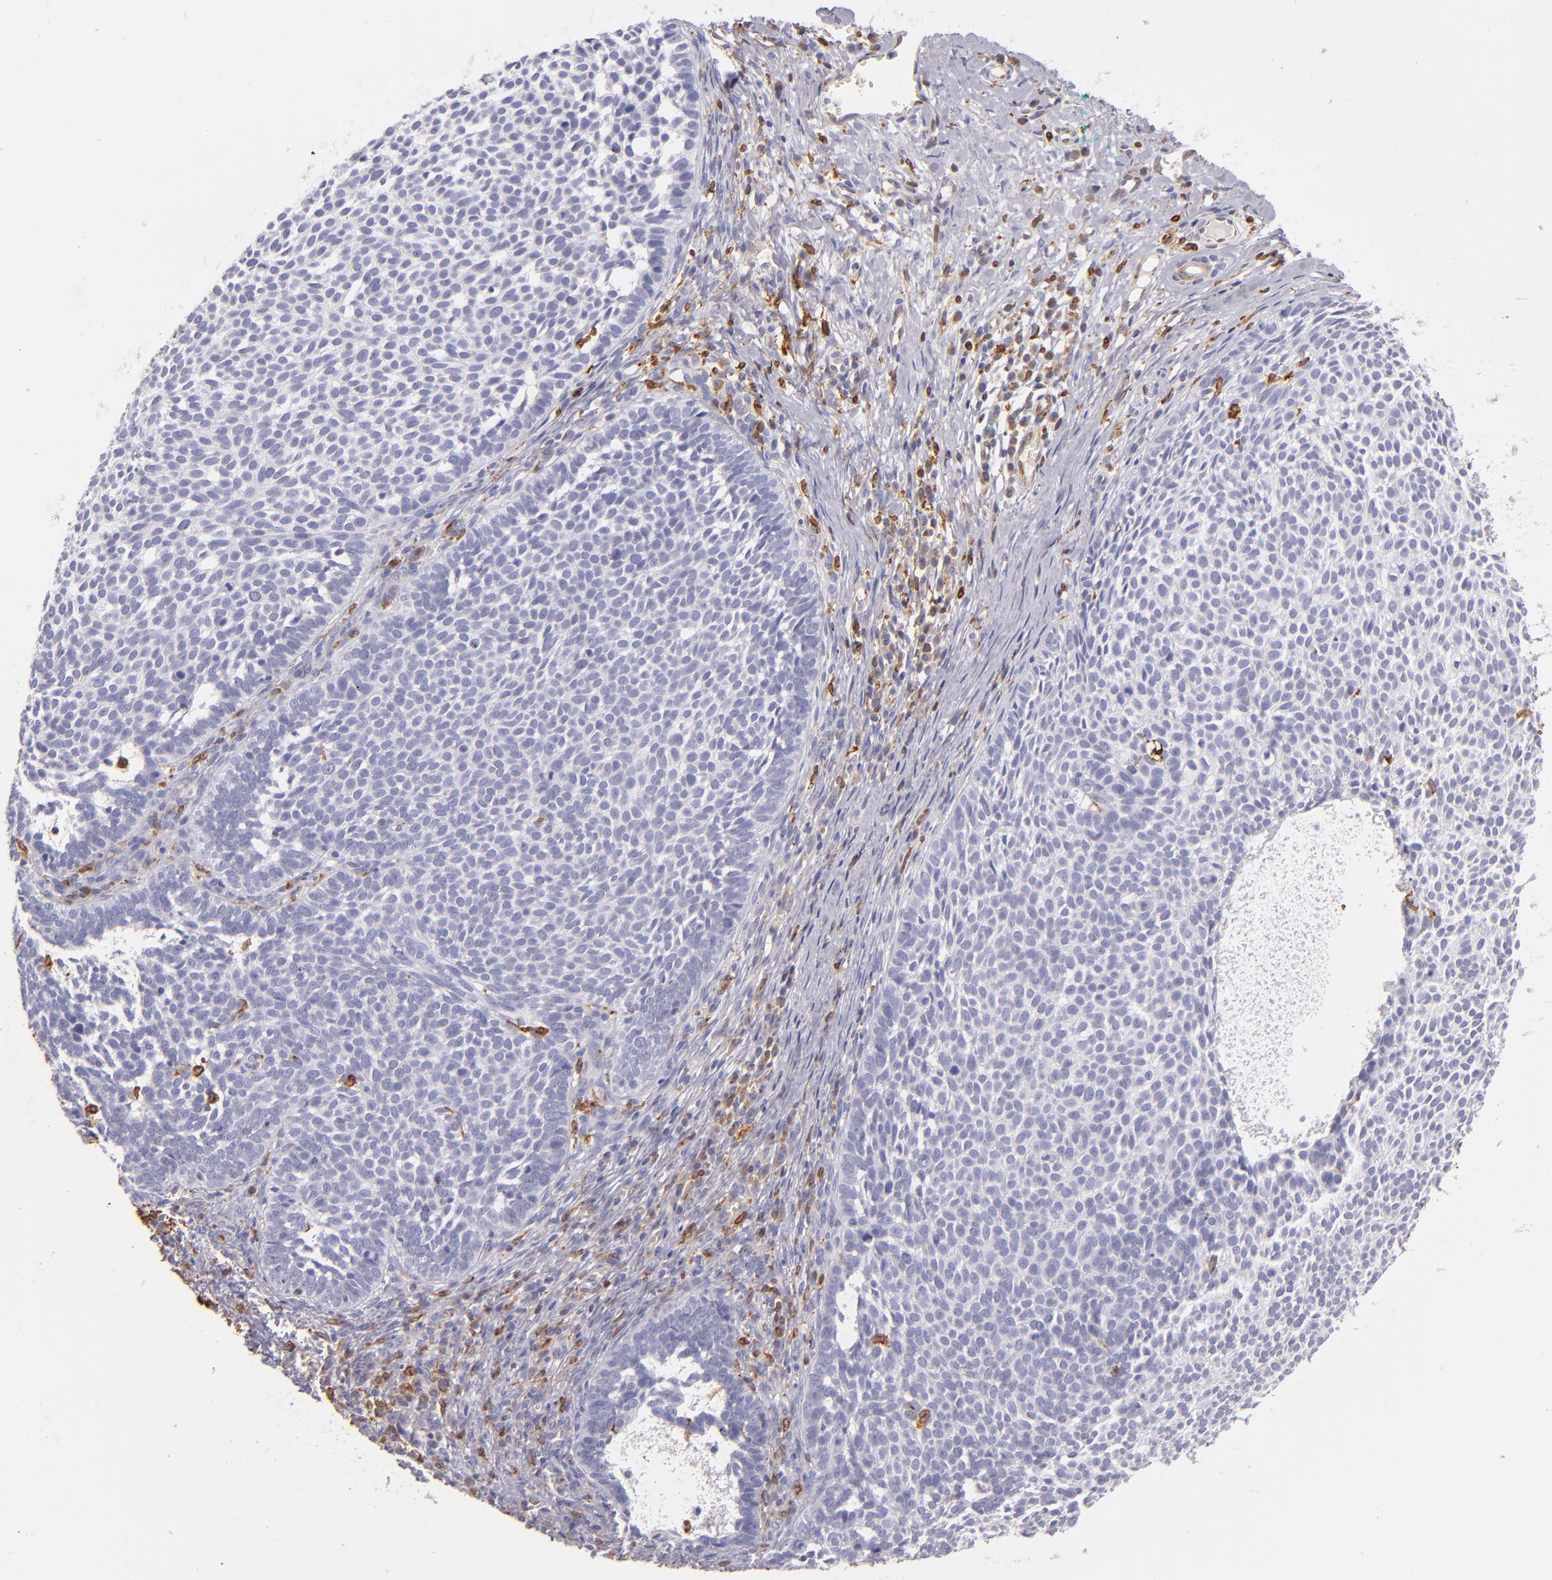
{"staining": {"intensity": "negative", "quantity": "none", "location": "none"}, "tissue": "skin cancer", "cell_type": "Tumor cells", "image_type": "cancer", "snomed": [{"axis": "morphology", "description": "Basal cell carcinoma"}, {"axis": "topography", "description": "Skin"}], "caption": "Skin cancer (basal cell carcinoma) stained for a protein using immunohistochemistry (IHC) exhibits no expression tumor cells.", "gene": "CD74", "patient": {"sex": "male", "age": 63}}